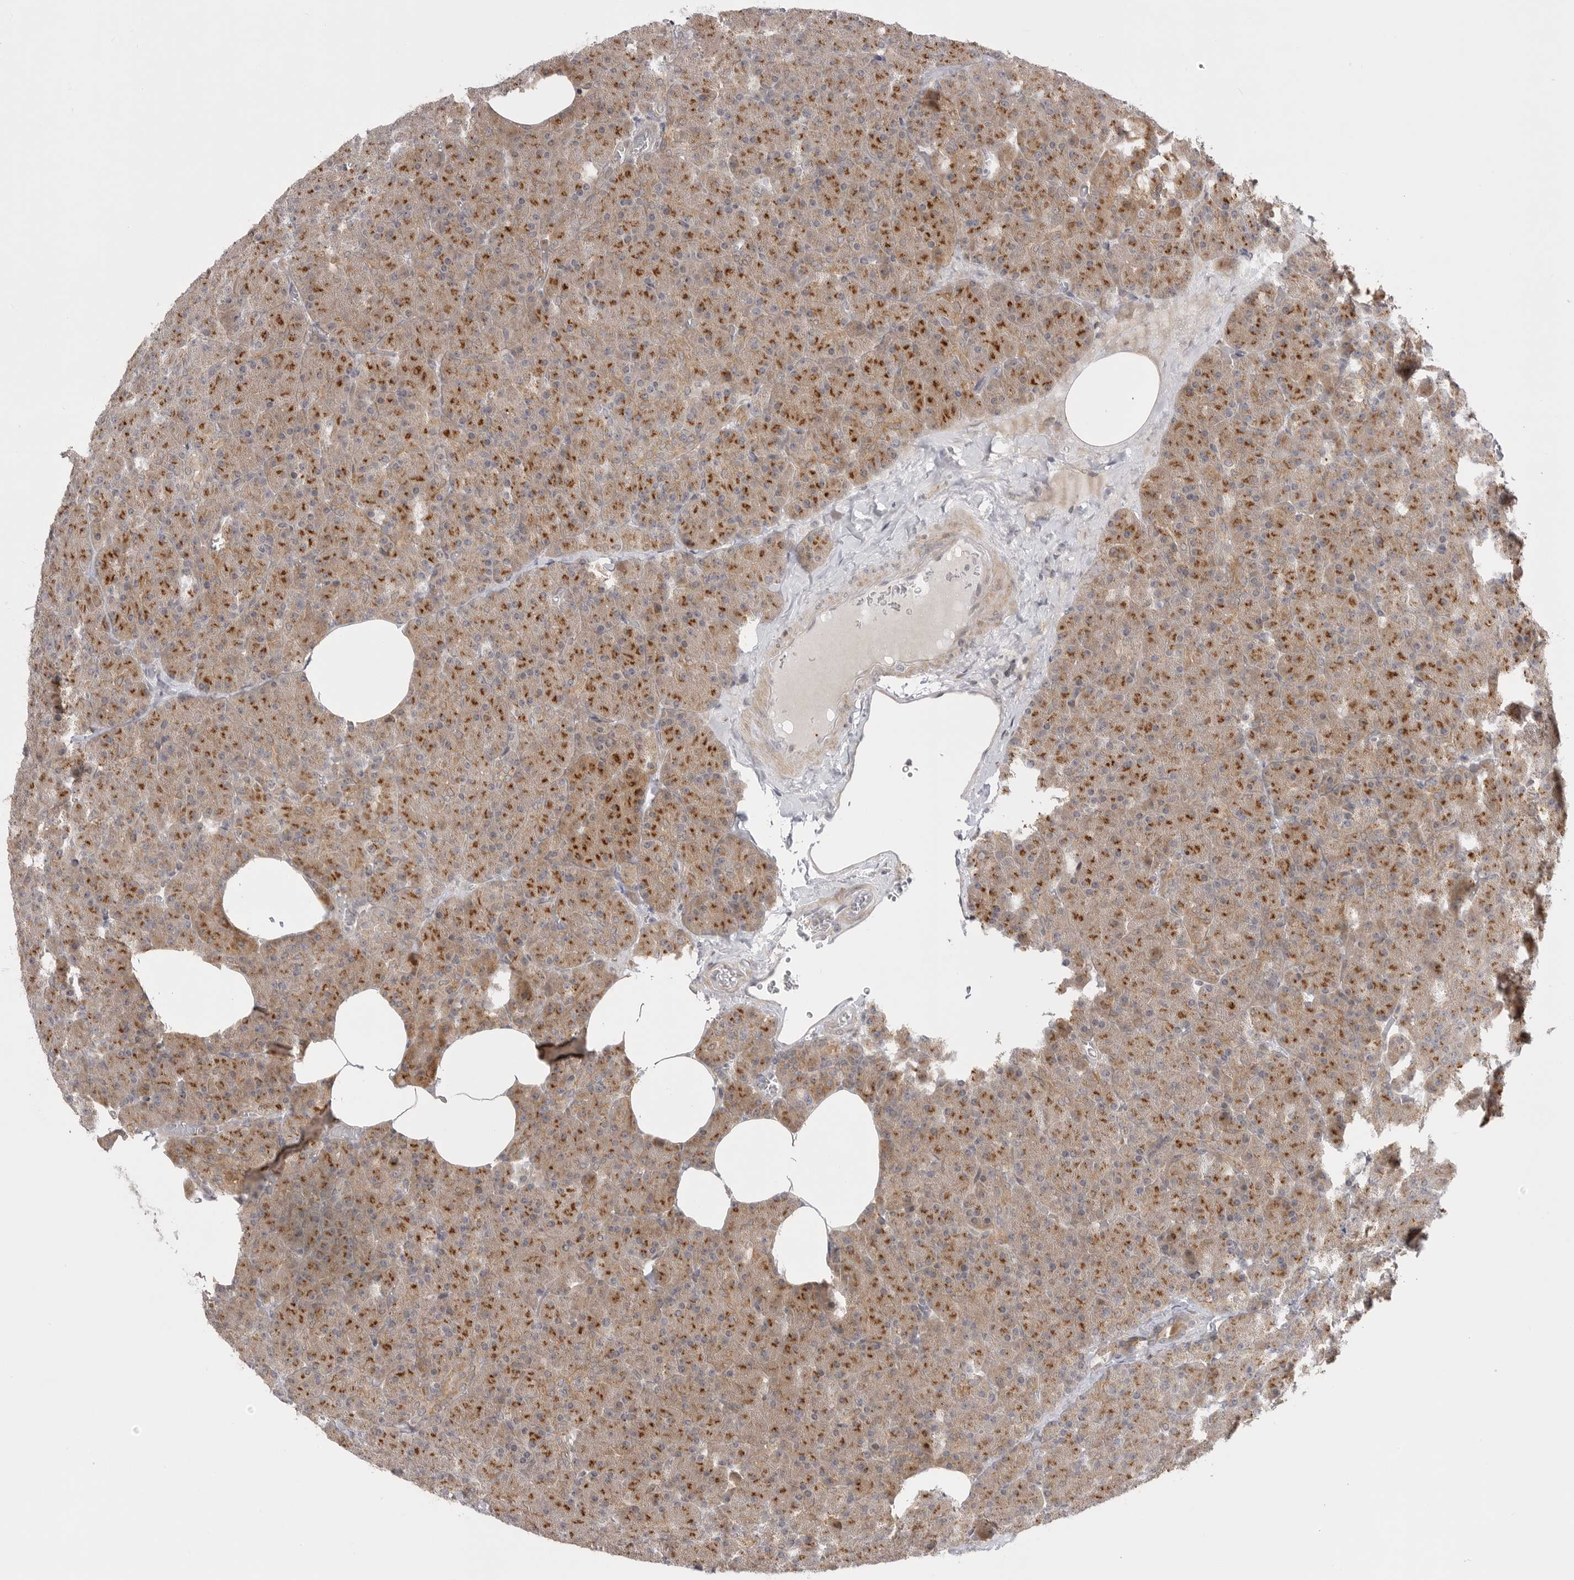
{"staining": {"intensity": "moderate", "quantity": ">75%", "location": "cytoplasmic/membranous"}, "tissue": "pancreas", "cell_type": "Exocrine glandular cells", "image_type": "normal", "snomed": [{"axis": "morphology", "description": "Normal tissue, NOS"}, {"axis": "morphology", "description": "Carcinoid, malignant, NOS"}, {"axis": "topography", "description": "Pancreas"}], "caption": "This is a histology image of immunohistochemistry staining of normal pancreas, which shows moderate positivity in the cytoplasmic/membranous of exocrine glandular cells.", "gene": "GGT6", "patient": {"sex": "female", "age": 35}}